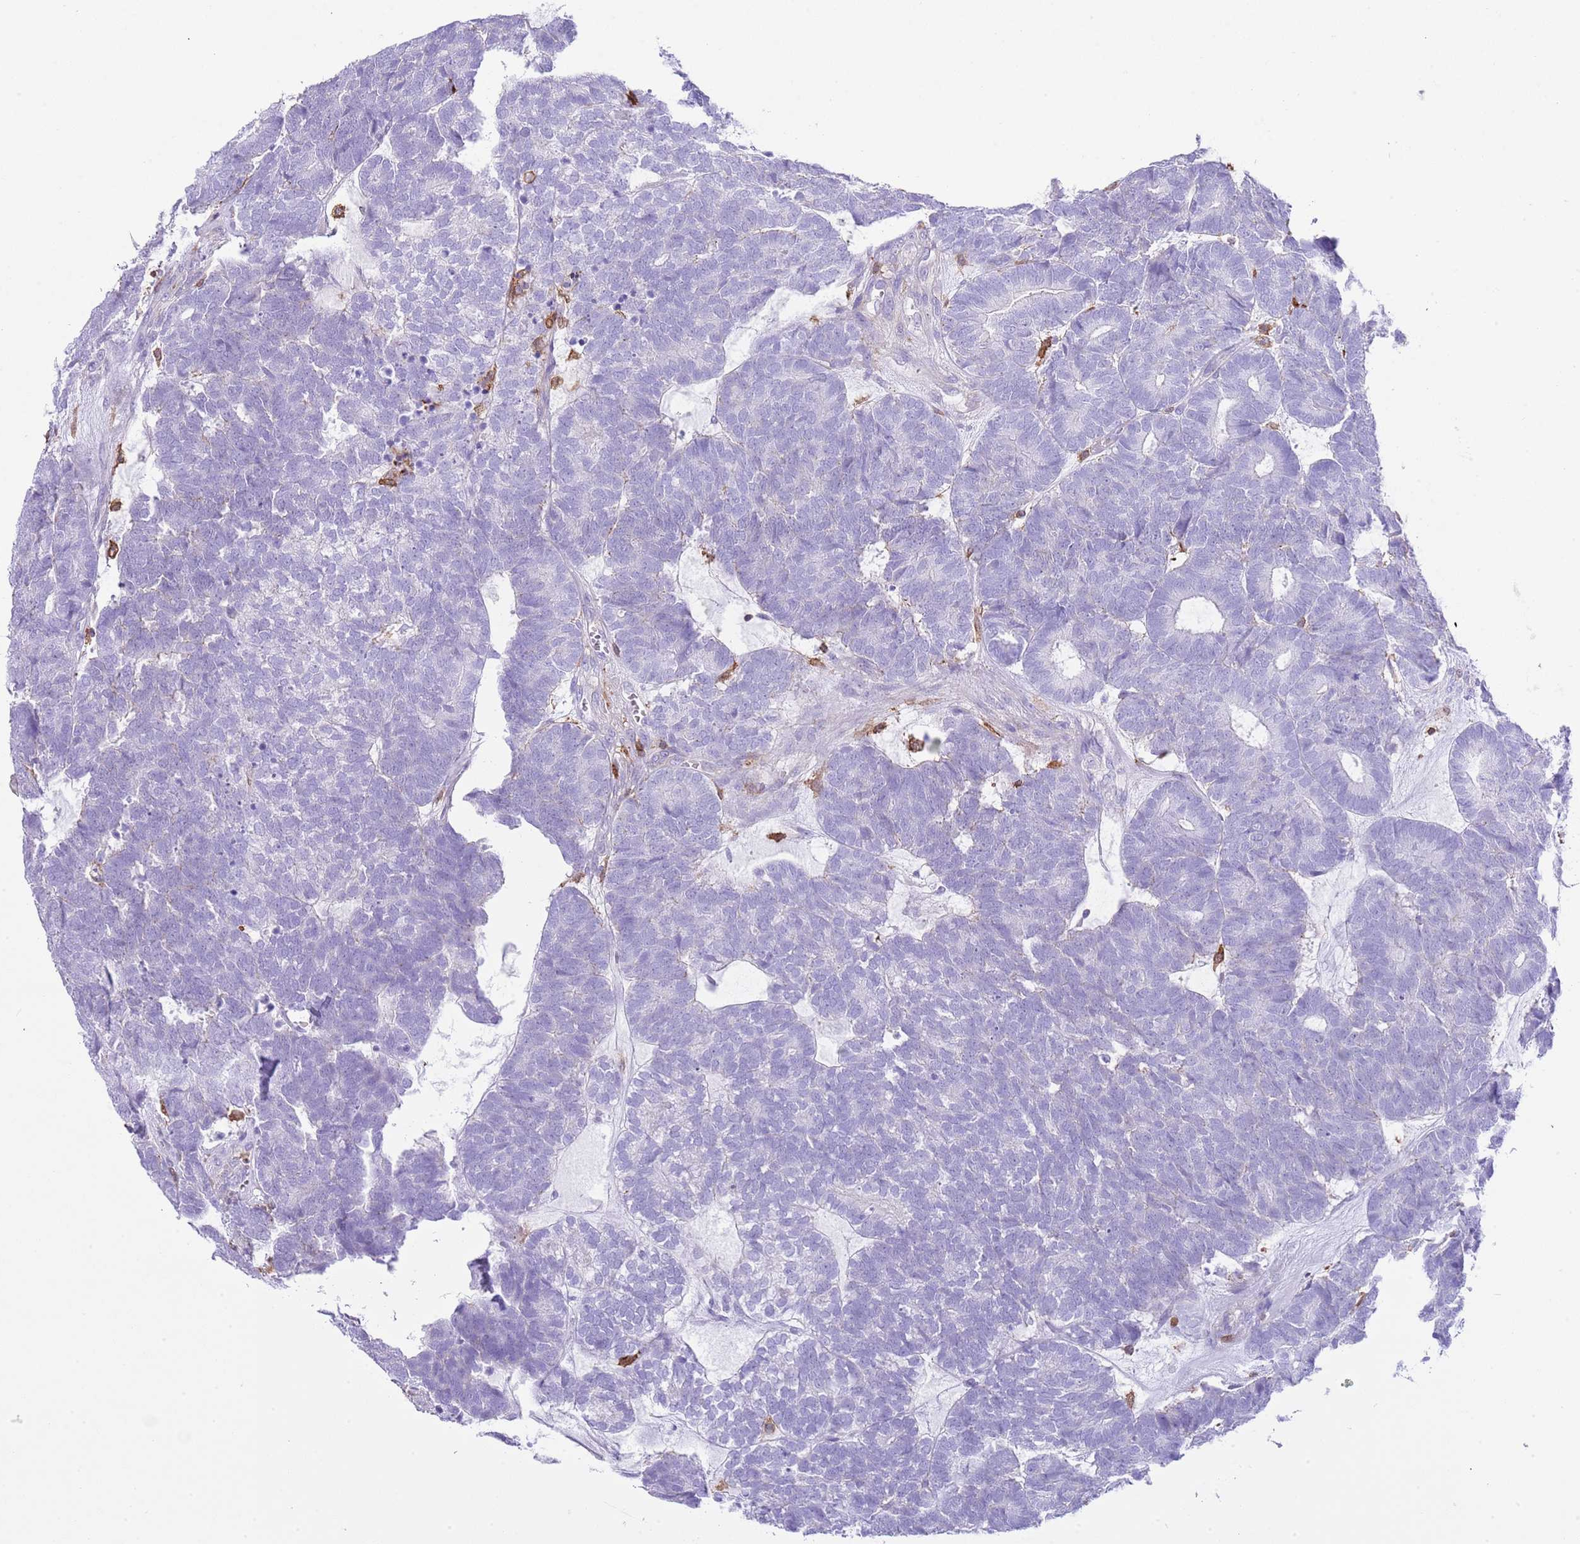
{"staining": {"intensity": "negative", "quantity": "none", "location": "none"}, "tissue": "head and neck cancer", "cell_type": "Tumor cells", "image_type": "cancer", "snomed": [{"axis": "morphology", "description": "Adenocarcinoma, NOS"}, {"axis": "topography", "description": "Head-Neck"}], "caption": "DAB (3,3'-diaminobenzidine) immunohistochemical staining of human head and neck cancer (adenocarcinoma) displays no significant staining in tumor cells.", "gene": "EFHD2", "patient": {"sex": "female", "age": 81}}